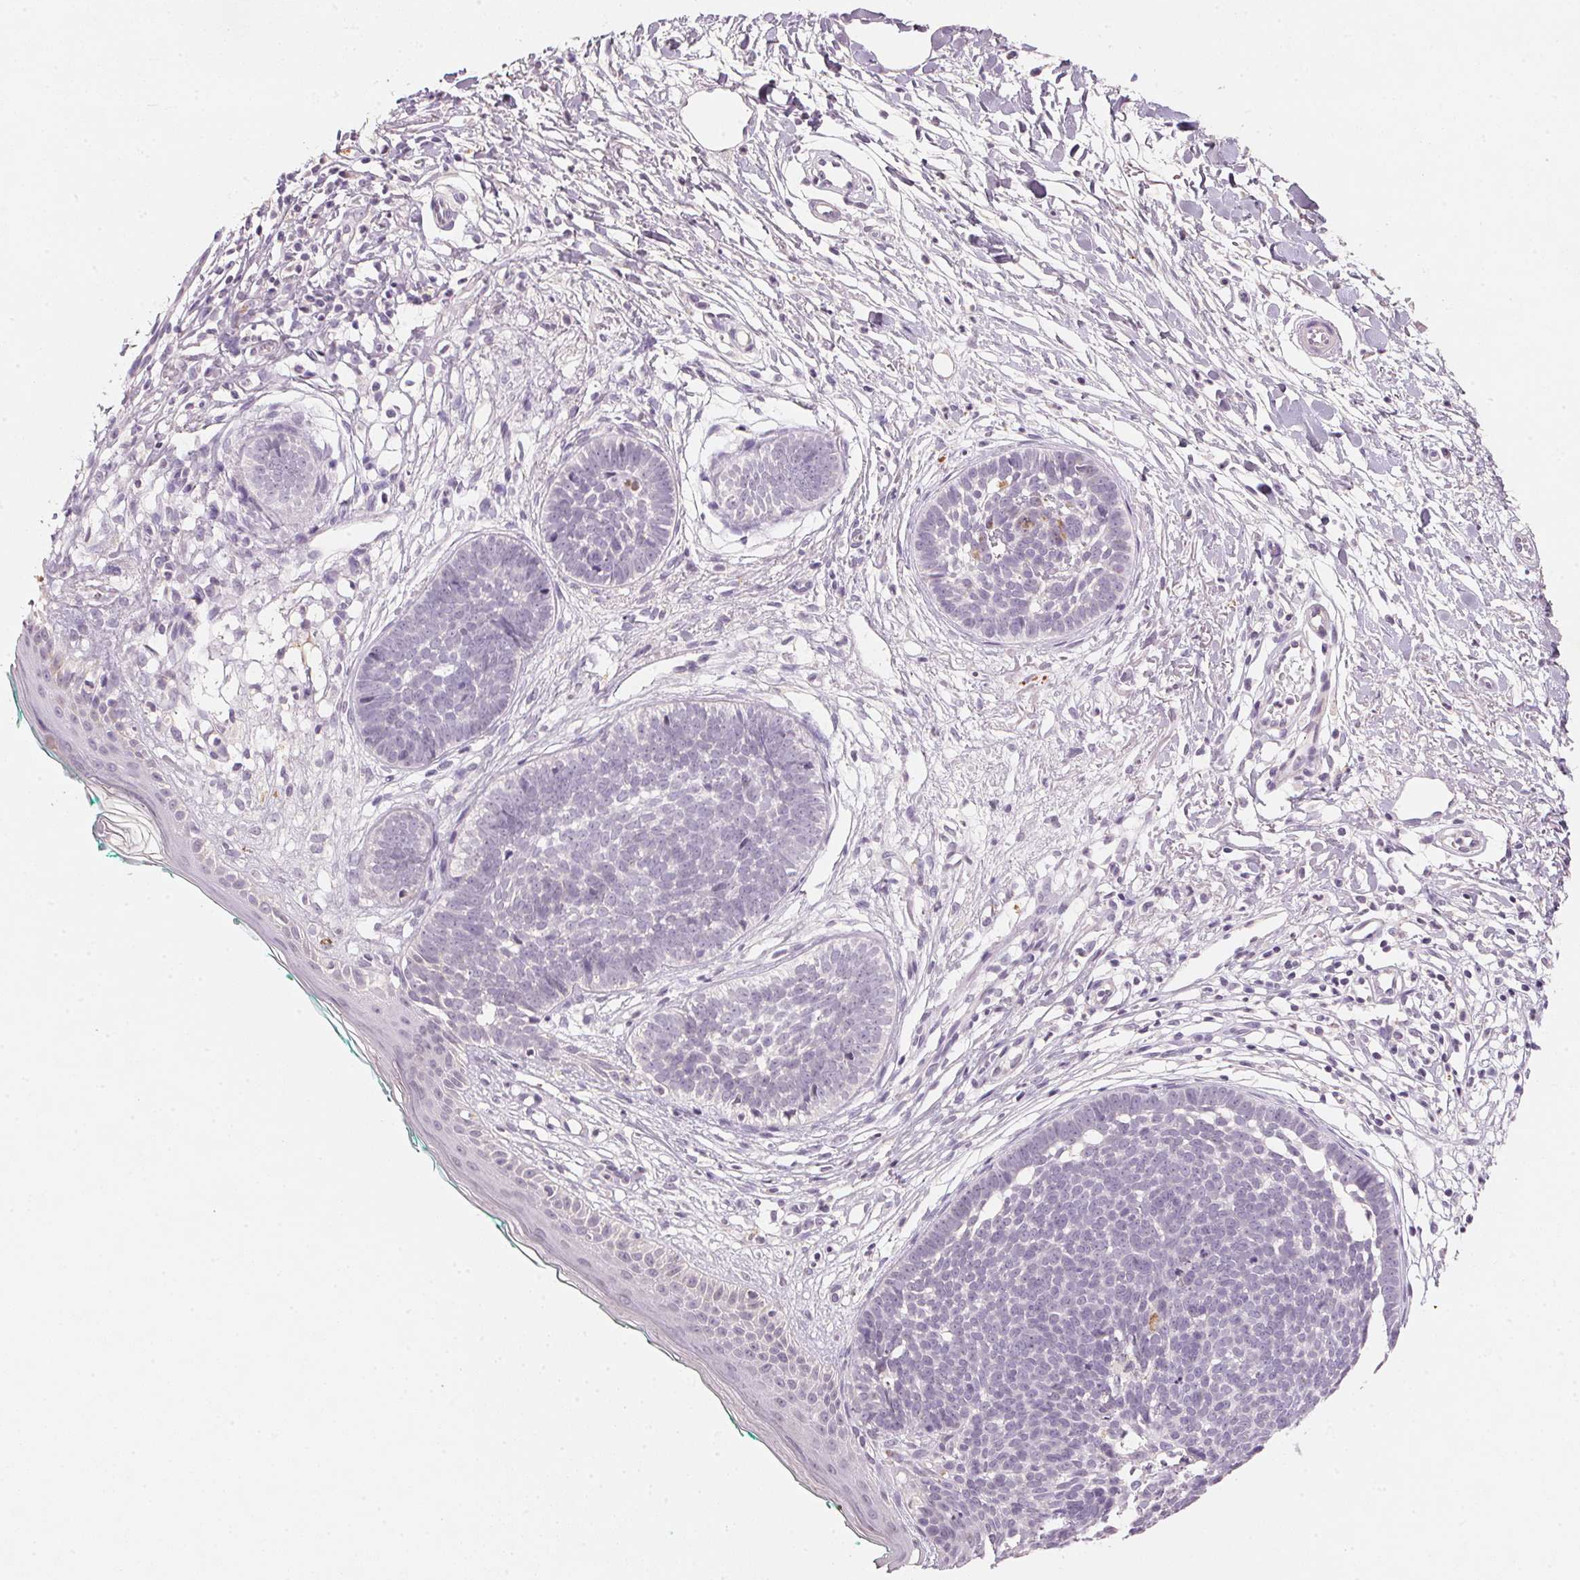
{"staining": {"intensity": "negative", "quantity": "none", "location": "none"}, "tissue": "skin cancer", "cell_type": "Tumor cells", "image_type": "cancer", "snomed": [{"axis": "morphology", "description": "Basal cell carcinoma"}, {"axis": "topography", "description": "Skin"}, {"axis": "topography", "description": "Skin of neck"}, {"axis": "topography", "description": "Skin of shoulder"}, {"axis": "topography", "description": "Skin of back"}], "caption": "IHC photomicrograph of neoplastic tissue: human skin cancer (basal cell carcinoma) stained with DAB shows no significant protein positivity in tumor cells. (DAB immunohistochemistry visualized using brightfield microscopy, high magnification).", "gene": "CXCL5", "patient": {"sex": "male", "age": 80}}